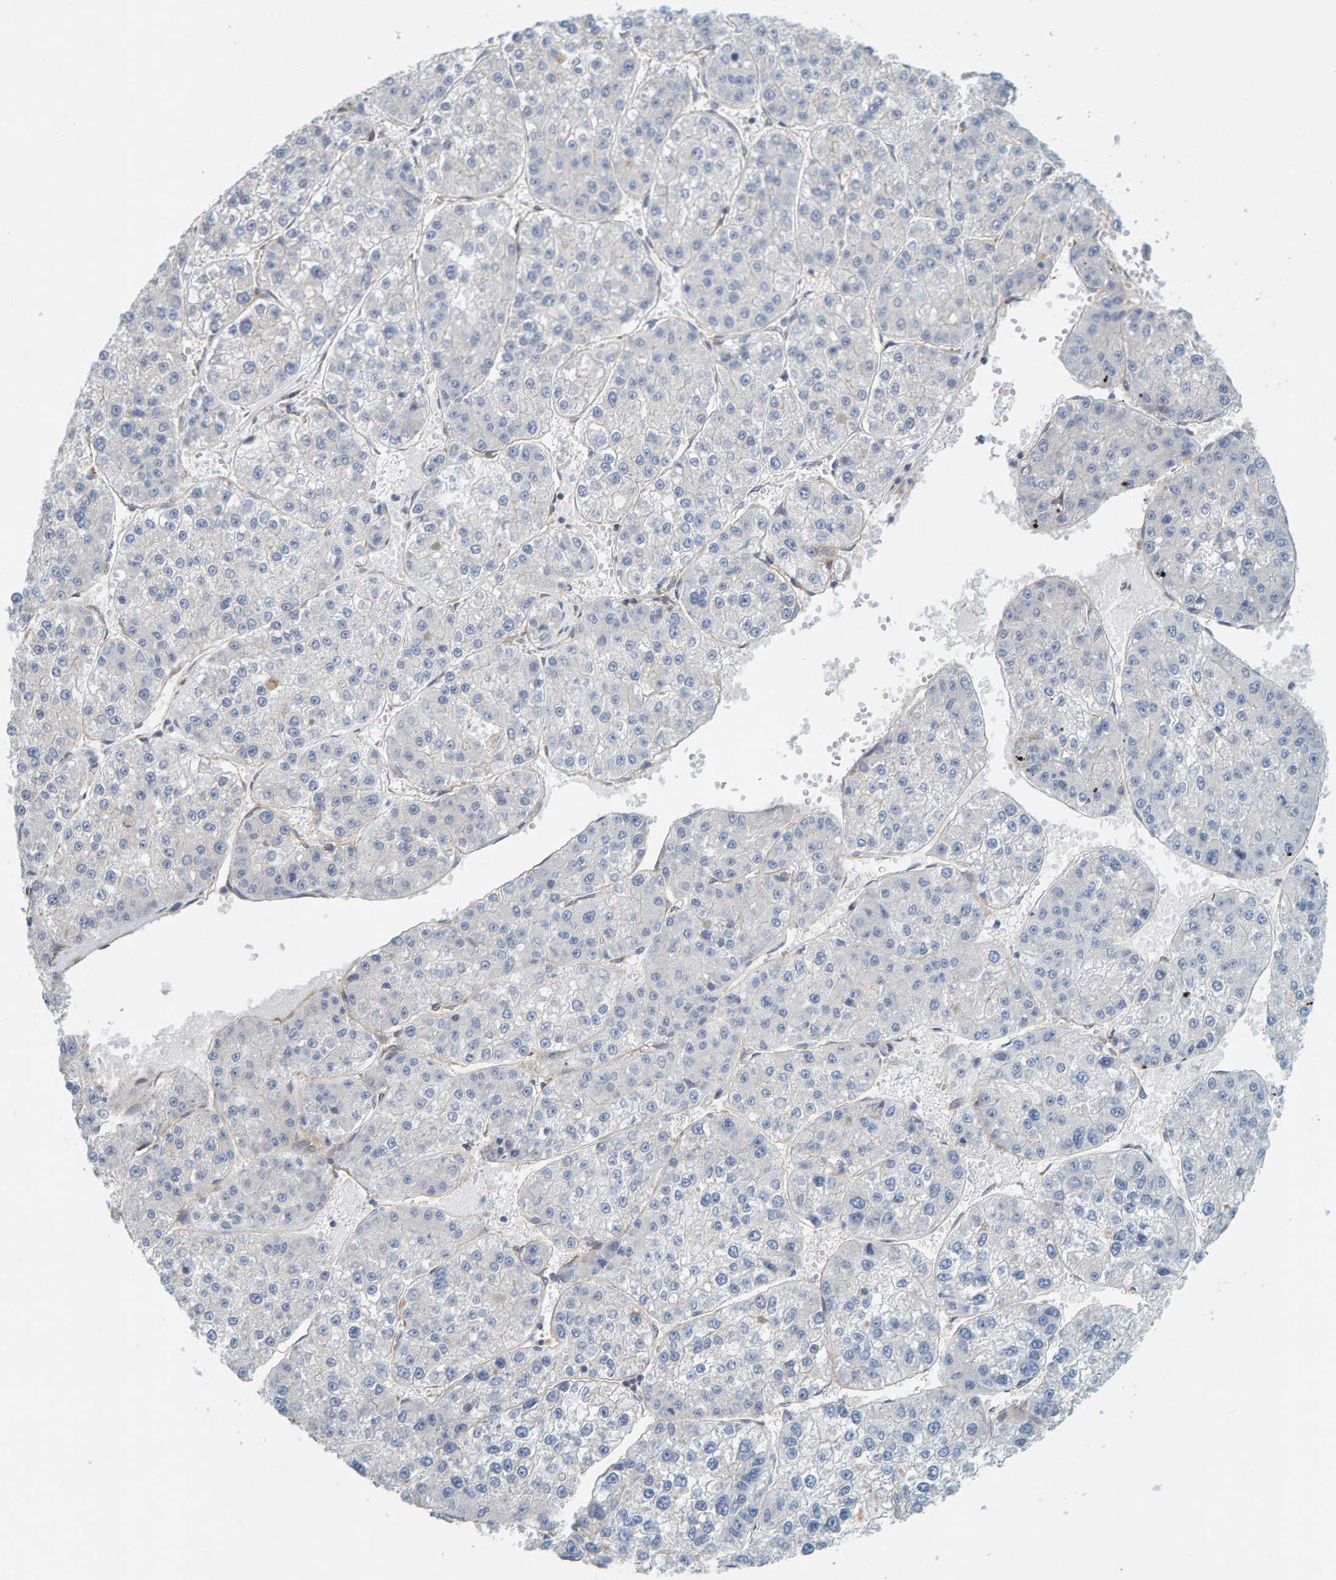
{"staining": {"intensity": "negative", "quantity": "none", "location": "none"}, "tissue": "liver cancer", "cell_type": "Tumor cells", "image_type": "cancer", "snomed": [{"axis": "morphology", "description": "Carcinoma, Hepatocellular, NOS"}, {"axis": "topography", "description": "Liver"}], "caption": "An IHC histopathology image of liver hepatocellular carcinoma is shown. There is no staining in tumor cells of liver hepatocellular carcinoma.", "gene": "PRKD2", "patient": {"sex": "female", "age": 73}}